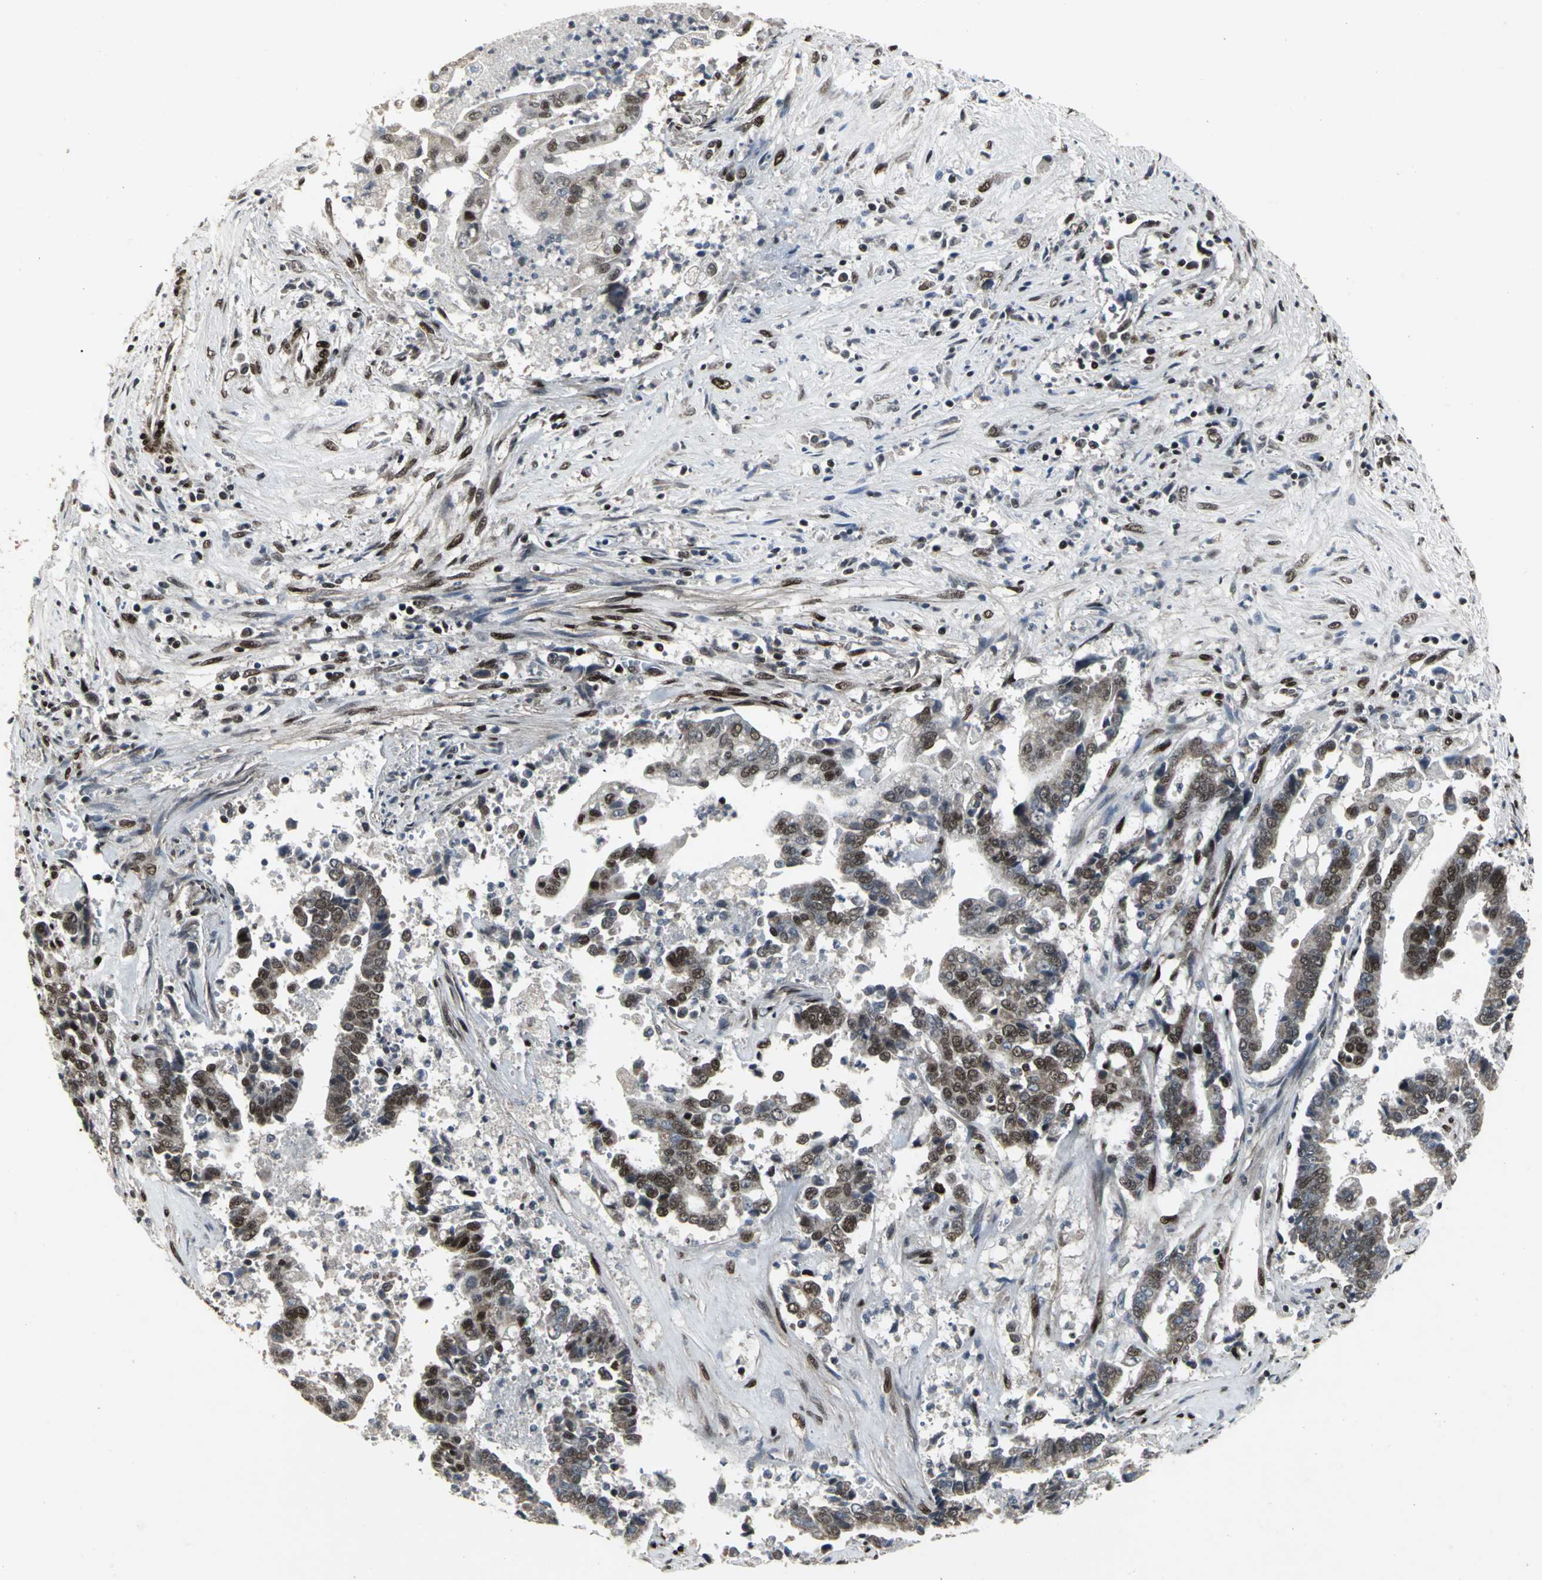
{"staining": {"intensity": "moderate", "quantity": "25%-75%", "location": "nuclear"}, "tissue": "liver cancer", "cell_type": "Tumor cells", "image_type": "cancer", "snomed": [{"axis": "morphology", "description": "Cholangiocarcinoma"}, {"axis": "topography", "description": "Liver"}], "caption": "Immunohistochemistry (DAB) staining of human cholangiocarcinoma (liver) shows moderate nuclear protein expression in about 25%-75% of tumor cells. Using DAB (brown) and hematoxylin (blue) stains, captured at high magnification using brightfield microscopy.", "gene": "SRF", "patient": {"sex": "male", "age": 57}}